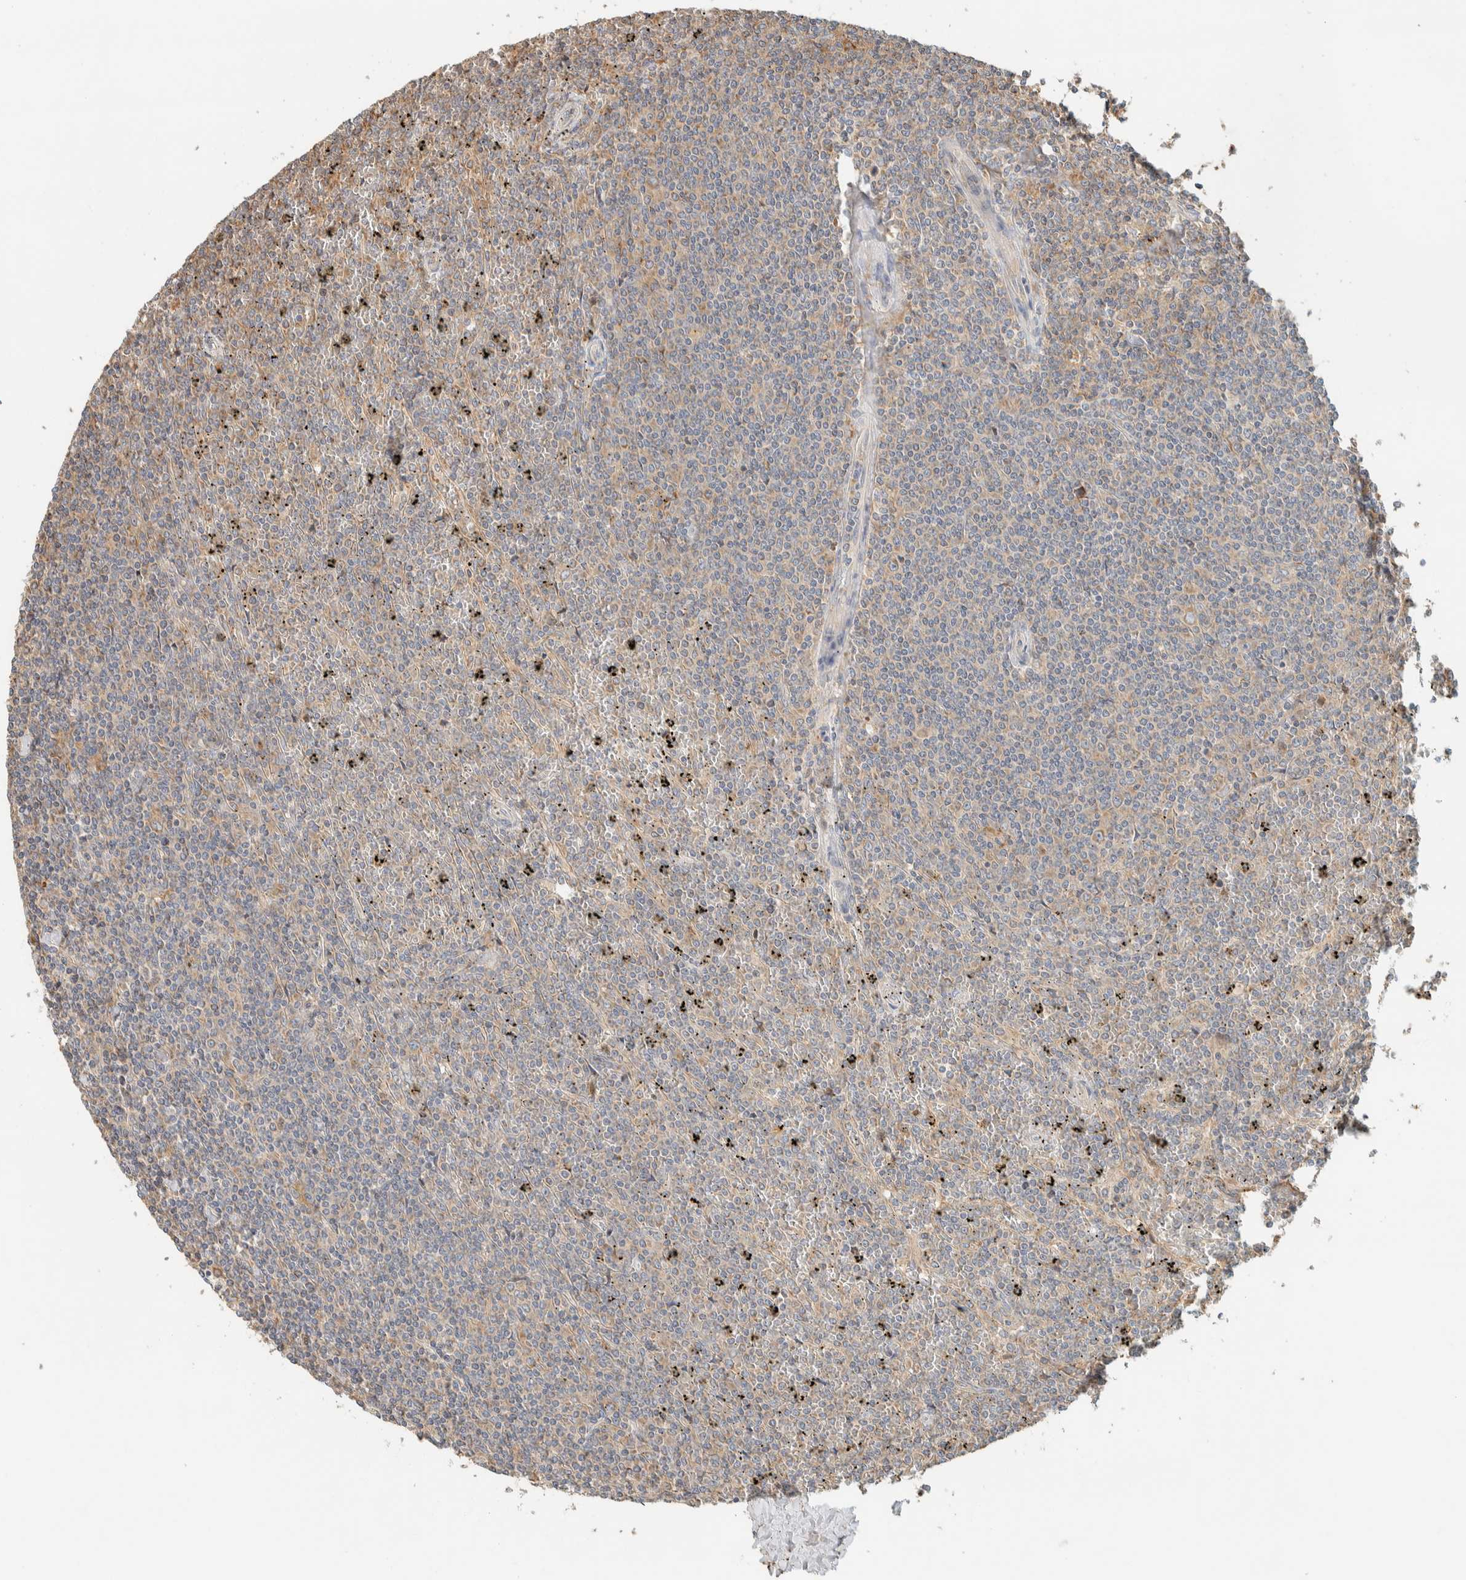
{"staining": {"intensity": "weak", "quantity": "<25%", "location": "cytoplasmic/membranous"}, "tissue": "lymphoma", "cell_type": "Tumor cells", "image_type": "cancer", "snomed": [{"axis": "morphology", "description": "Malignant lymphoma, non-Hodgkin's type, Low grade"}, {"axis": "topography", "description": "Spleen"}], "caption": "The immunohistochemistry (IHC) photomicrograph has no significant expression in tumor cells of malignant lymphoma, non-Hodgkin's type (low-grade) tissue. (DAB immunohistochemistry visualized using brightfield microscopy, high magnification).", "gene": "RAB11FIP1", "patient": {"sex": "female", "age": 19}}